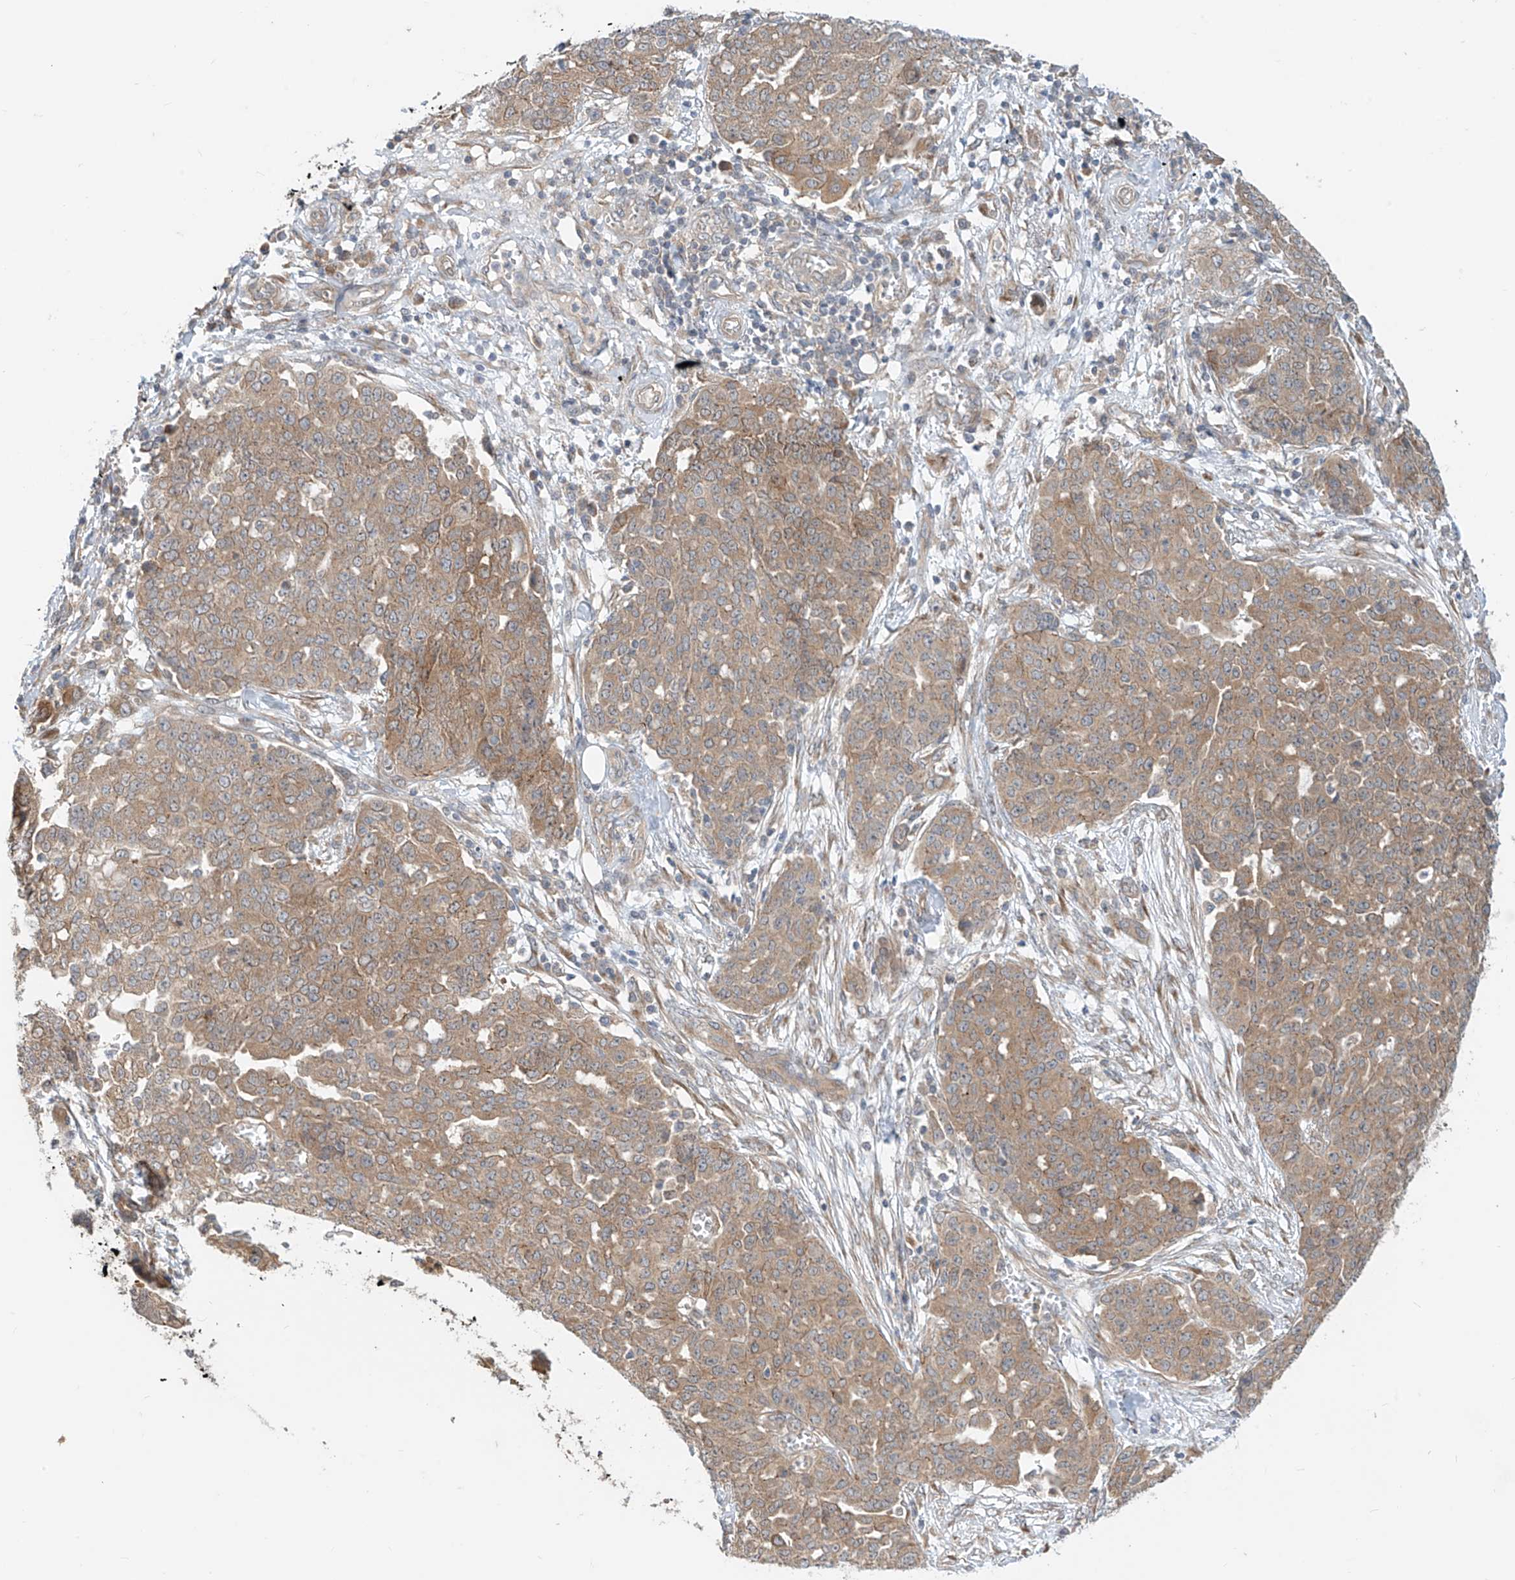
{"staining": {"intensity": "moderate", "quantity": ">75%", "location": "cytoplasmic/membranous"}, "tissue": "ovarian cancer", "cell_type": "Tumor cells", "image_type": "cancer", "snomed": [{"axis": "morphology", "description": "Cystadenocarcinoma, serous, NOS"}, {"axis": "topography", "description": "Soft tissue"}, {"axis": "topography", "description": "Ovary"}], "caption": "Brown immunohistochemical staining in human ovarian cancer demonstrates moderate cytoplasmic/membranous staining in about >75% of tumor cells. (Brightfield microscopy of DAB IHC at high magnification).", "gene": "MTUS2", "patient": {"sex": "female", "age": 57}}